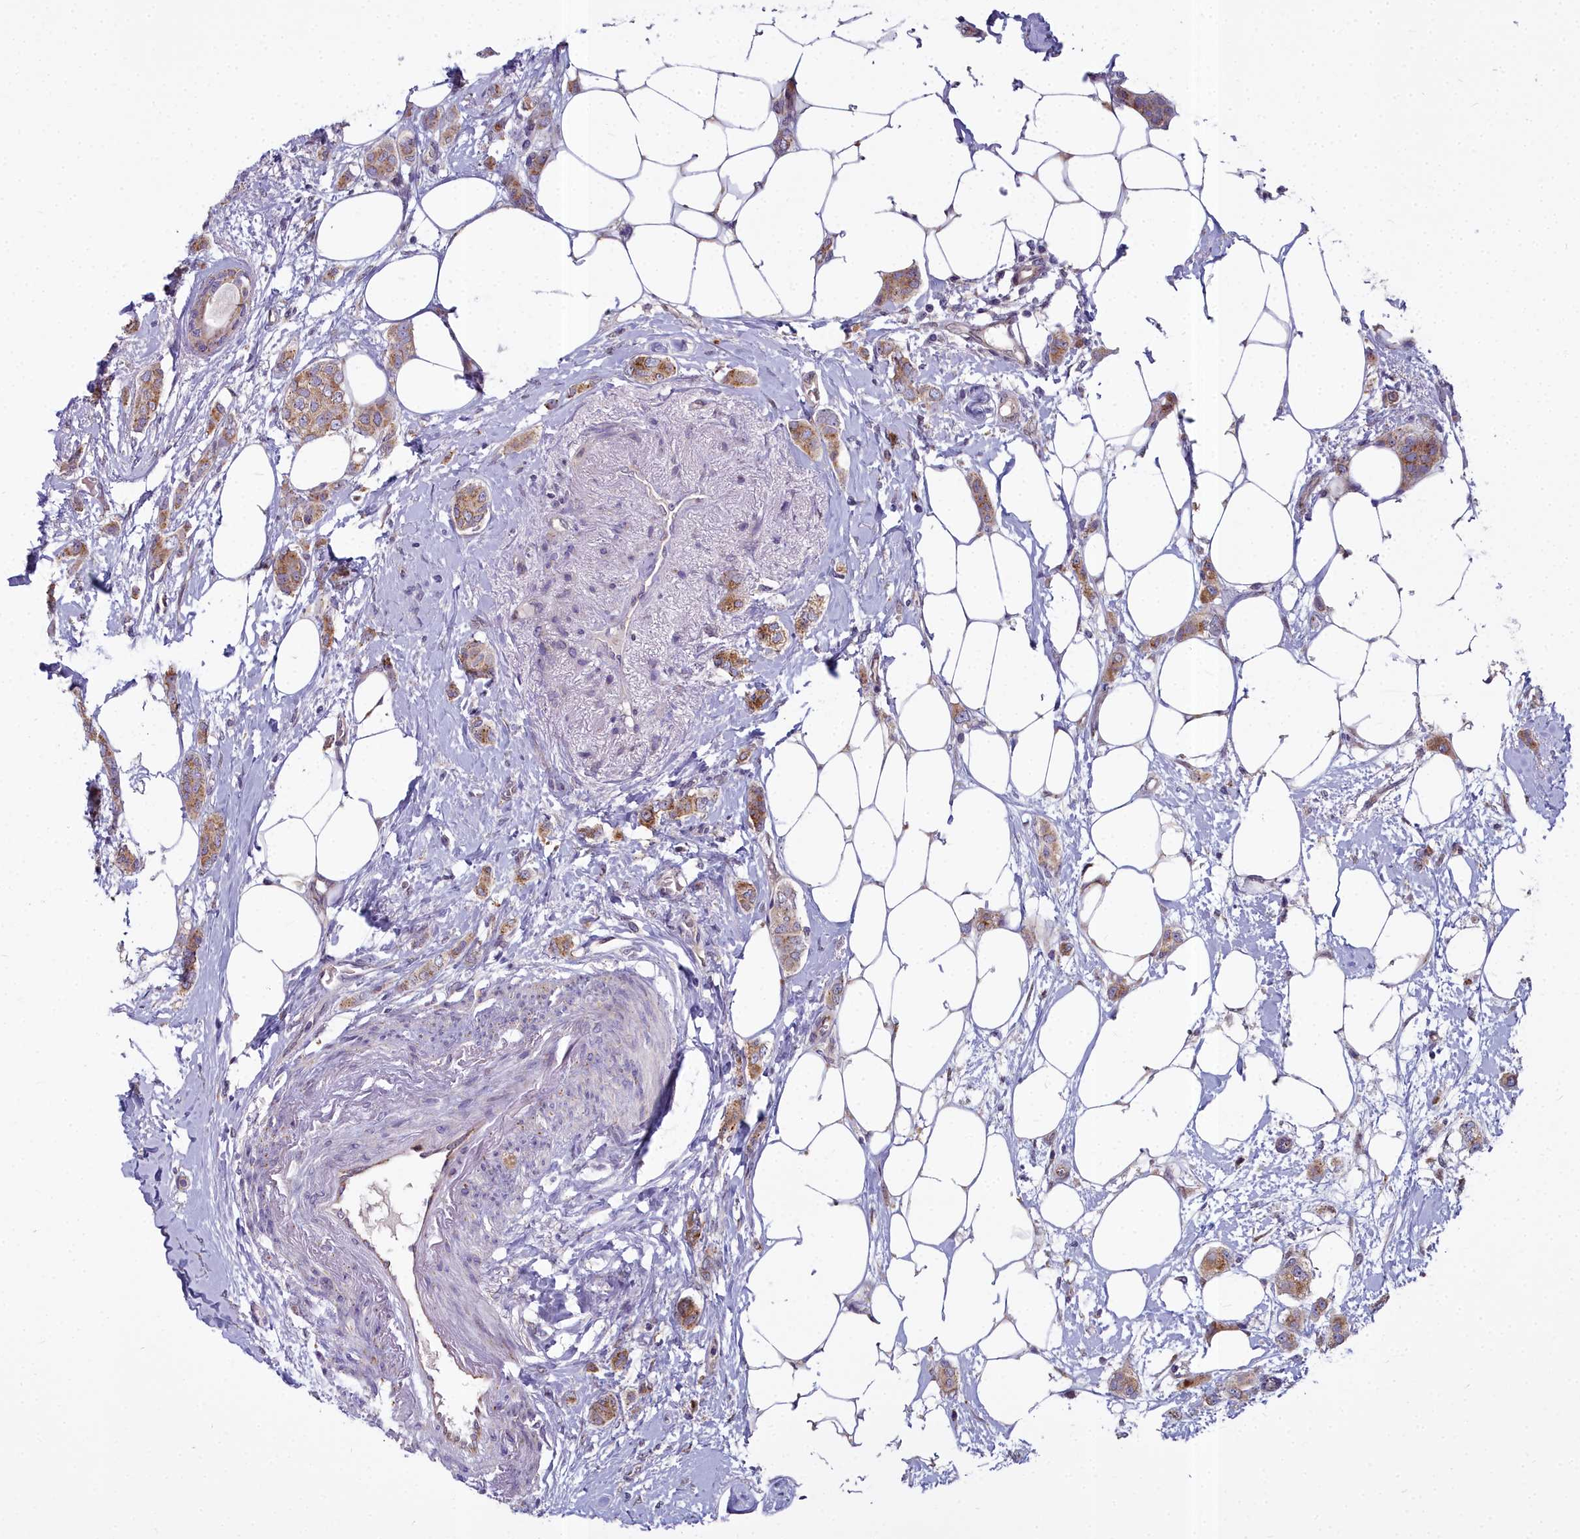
{"staining": {"intensity": "moderate", "quantity": ">75%", "location": "cytoplasmic/membranous"}, "tissue": "breast cancer", "cell_type": "Tumor cells", "image_type": "cancer", "snomed": [{"axis": "morphology", "description": "Duct carcinoma"}, {"axis": "topography", "description": "Breast"}], "caption": "A micrograph of human breast cancer stained for a protein exhibits moderate cytoplasmic/membranous brown staining in tumor cells.", "gene": "WDPCP", "patient": {"sex": "female", "age": 72}}